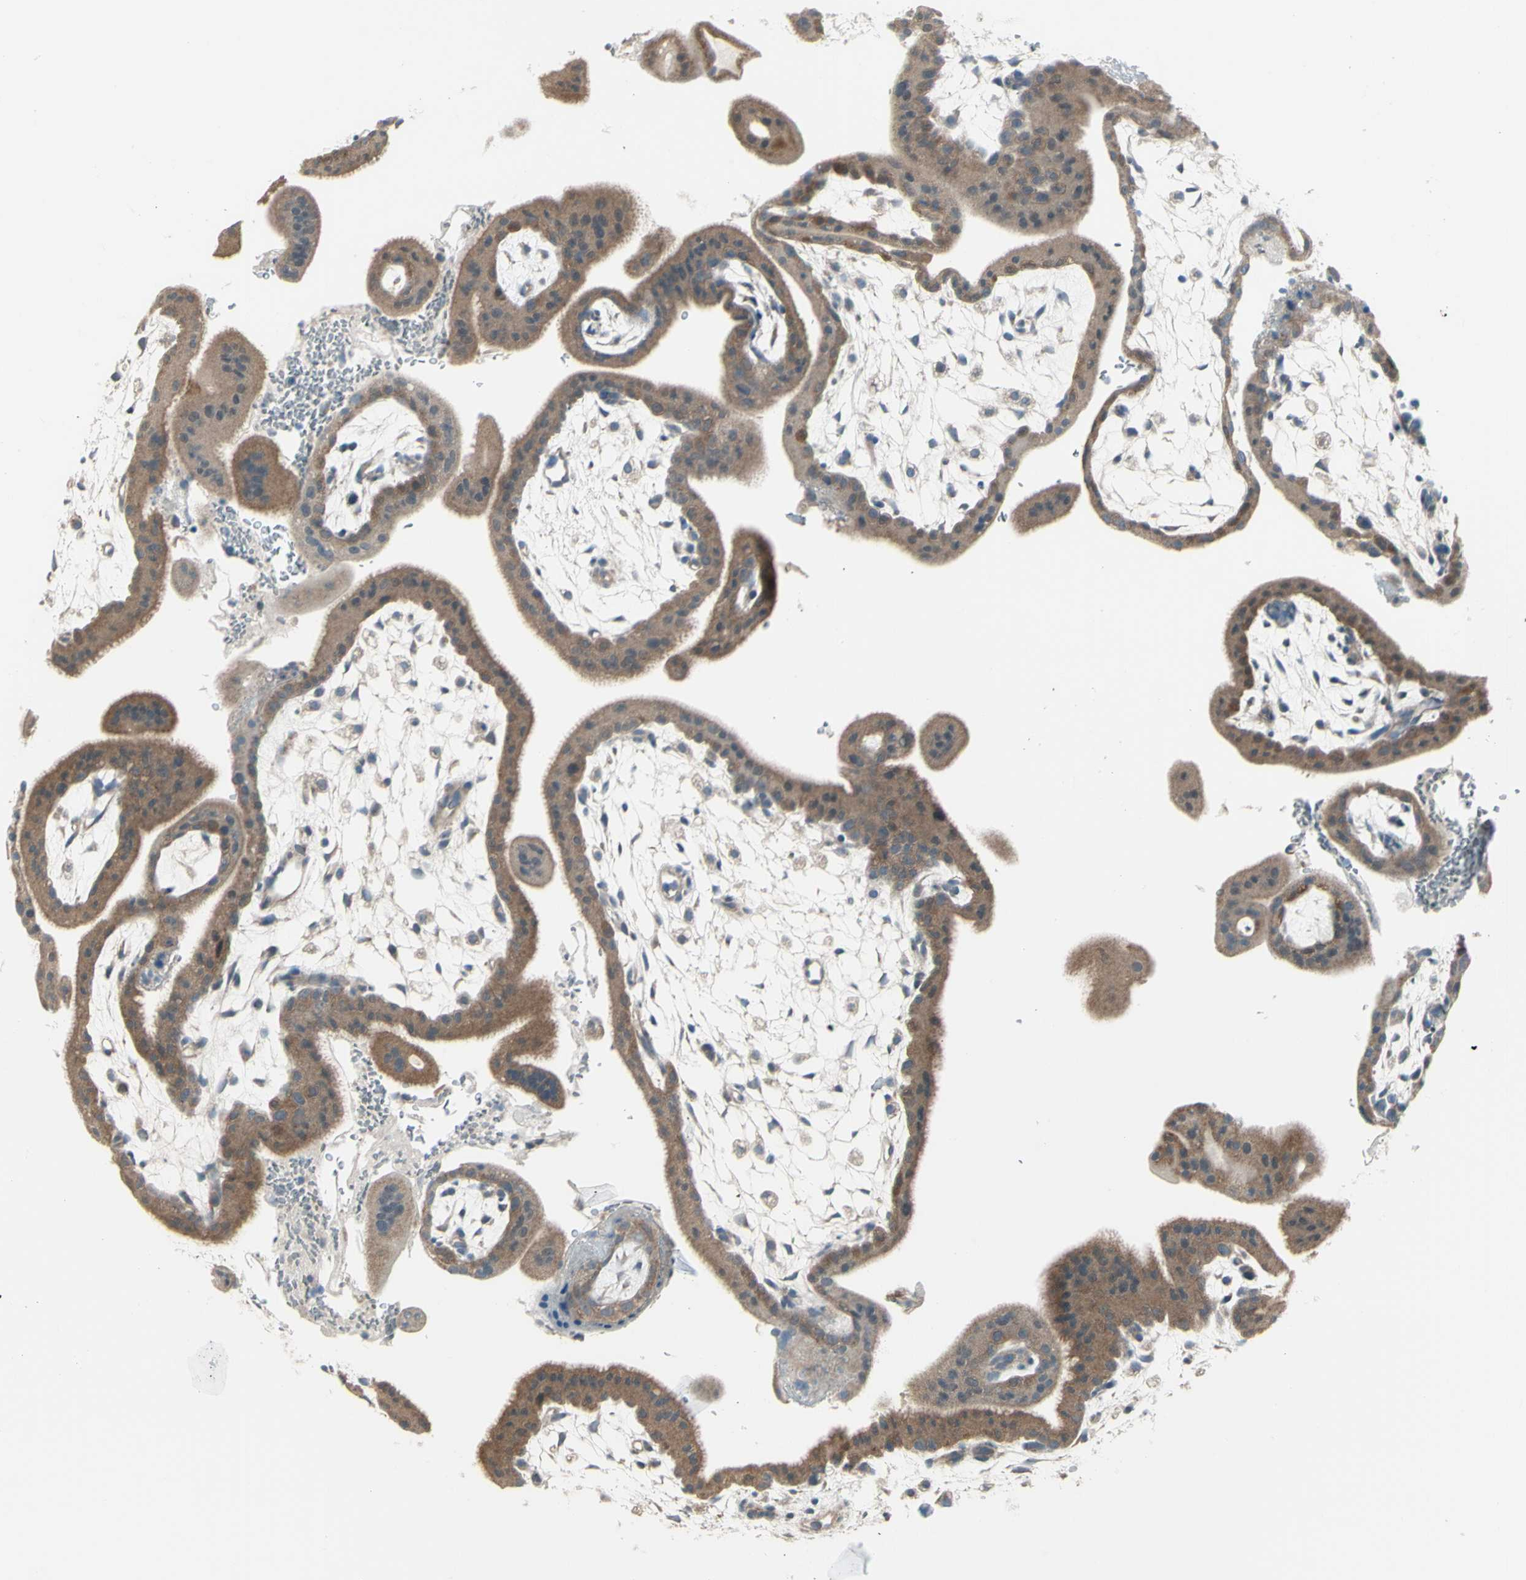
{"staining": {"intensity": "weak", "quantity": "25%-75%", "location": "cytoplasmic/membranous"}, "tissue": "placenta", "cell_type": "Decidual cells", "image_type": "normal", "snomed": [{"axis": "morphology", "description": "Normal tissue, NOS"}, {"axis": "topography", "description": "Placenta"}], "caption": "Placenta stained for a protein demonstrates weak cytoplasmic/membranous positivity in decidual cells.", "gene": "NAXD", "patient": {"sex": "female", "age": 35}}